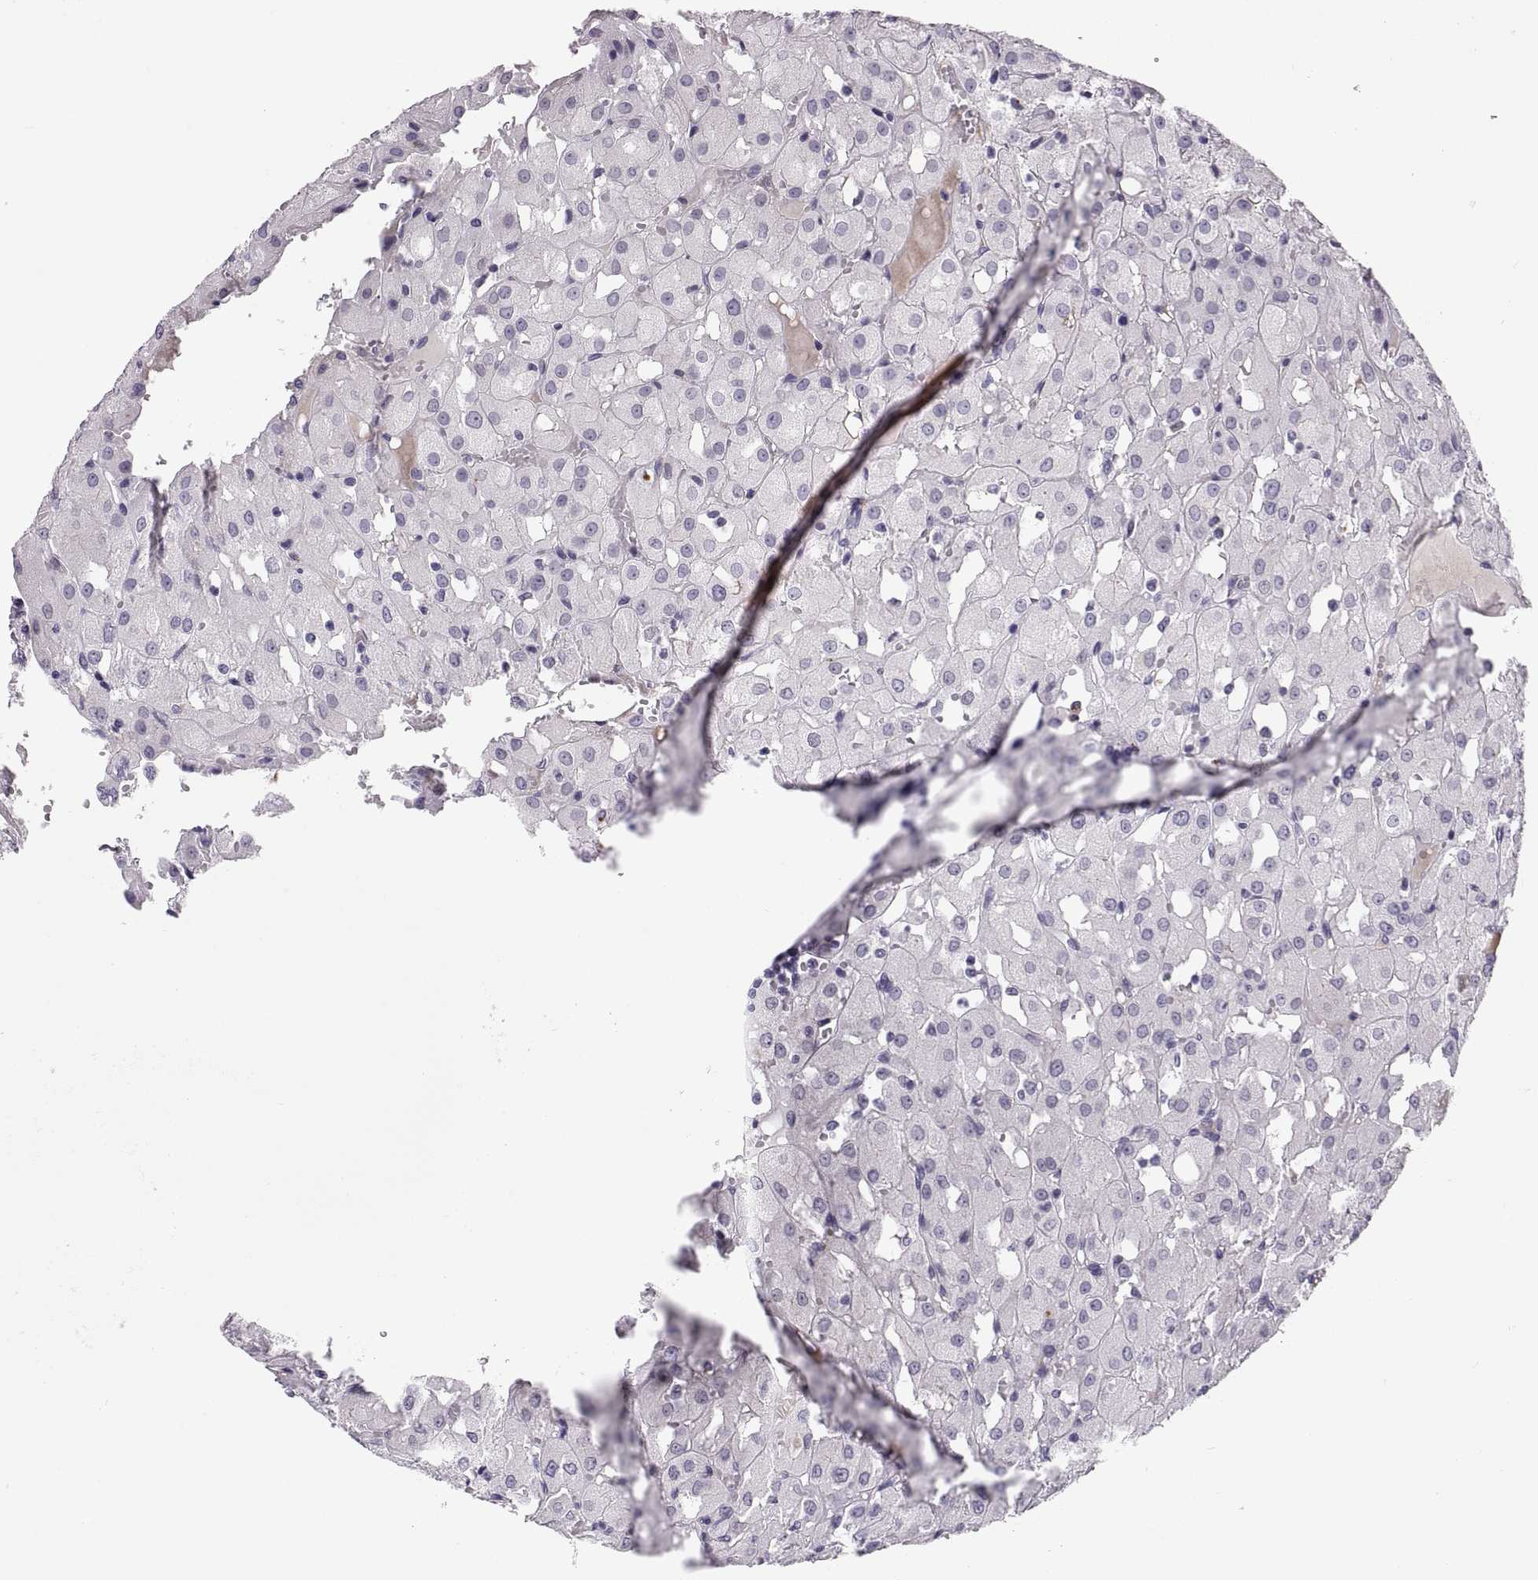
{"staining": {"intensity": "negative", "quantity": "none", "location": "none"}, "tissue": "renal cancer", "cell_type": "Tumor cells", "image_type": "cancer", "snomed": [{"axis": "morphology", "description": "Adenocarcinoma, NOS"}, {"axis": "topography", "description": "Kidney"}], "caption": "This is an immunohistochemistry (IHC) histopathology image of human renal cancer (adenocarcinoma). There is no positivity in tumor cells.", "gene": "QRICH2", "patient": {"sex": "male", "age": 72}}